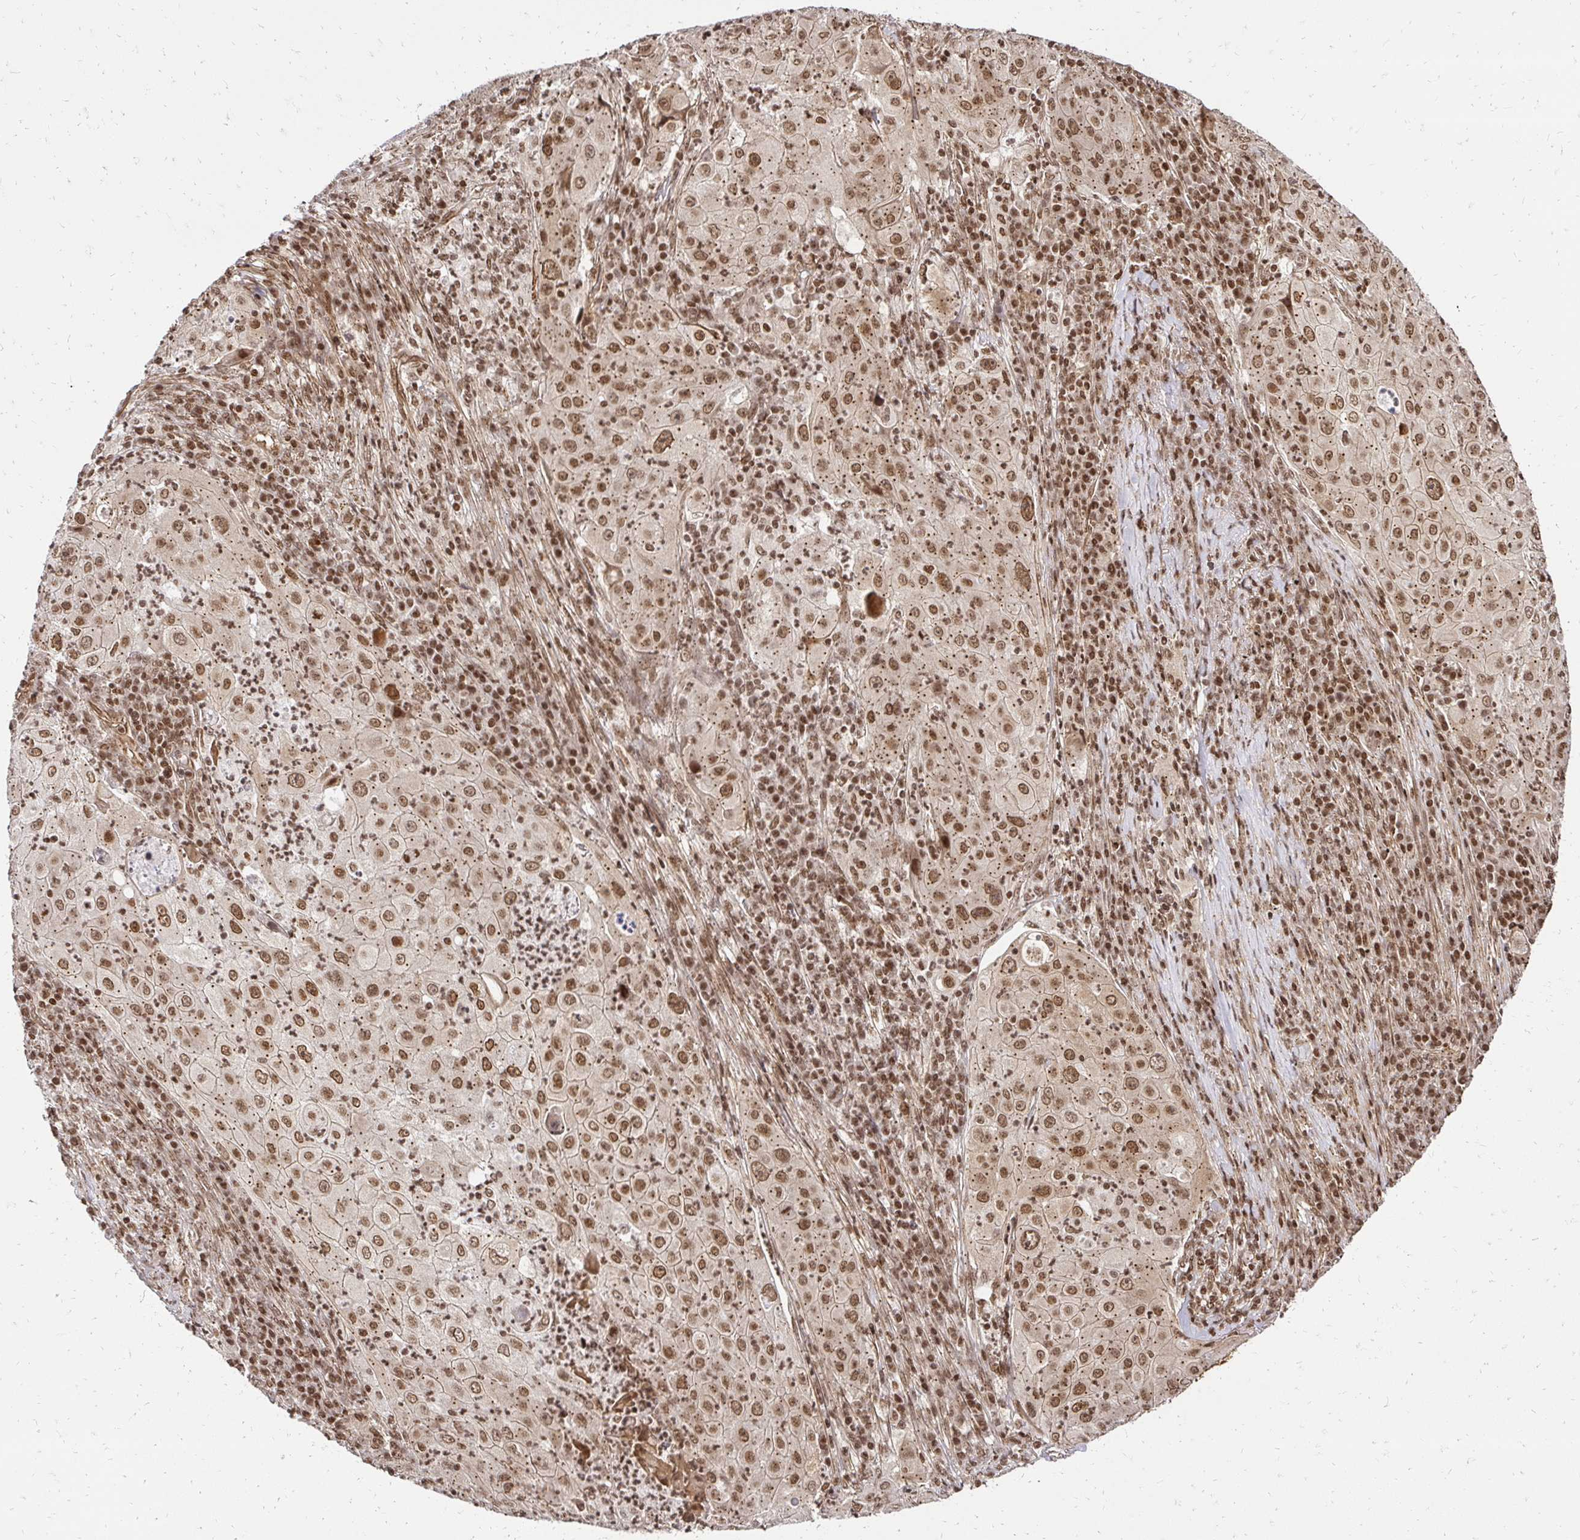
{"staining": {"intensity": "moderate", "quantity": ">75%", "location": "cytoplasmic/membranous,nuclear"}, "tissue": "lung cancer", "cell_type": "Tumor cells", "image_type": "cancer", "snomed": [{"axis": "morphology", "description": "Squamous cell carcinoma, NOS"}, {"axis": "topography", "description": "Lung"}], "caption": "This photomicrograph exhibits lung cancer stained with immunohistochemistry to label a protein in brown. The cytoplasmic/membranous and nuclear of tumor cells show moderate positivity for the protein. Nuclei are counter-stained blue.", "gene": "GLYR1", "patient": {"sex": "female", "age": 59}}